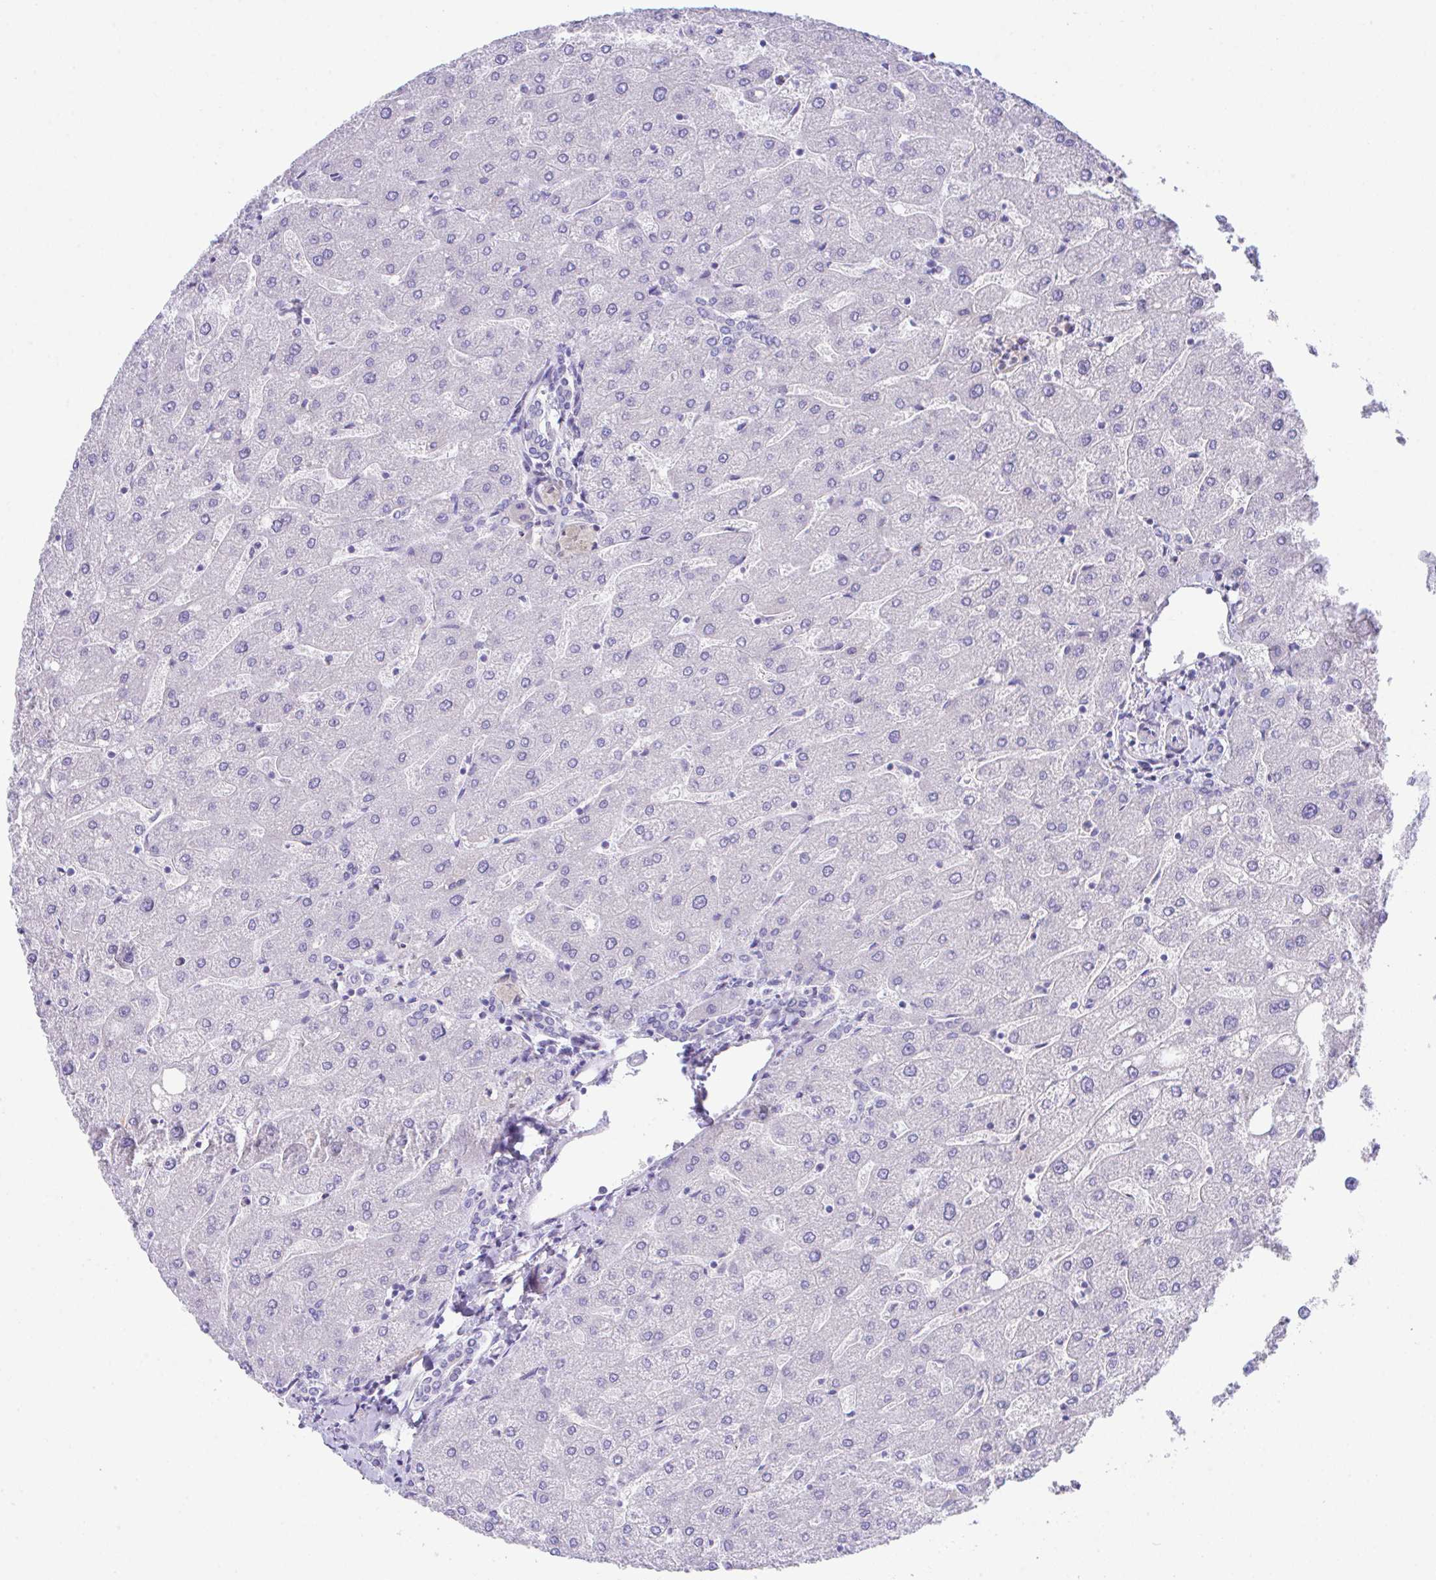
{"staining": {"intensity": "negative", "quantity": "none", "location": "none"}, "tissue": "liver", "cell_type": "Cholangiocytes", "image_type": "normal", "snomed": [{"axis": "morphology", "description": "Normal tissue, NOS"}, {"axis": "topography", "description": "Liver"}], "caption": "Immunohistochemistry of unremarkable human liver shows no expression in cholangiocytes.", "gene": "HOXB4", "patient": {"sex": "male", "age": 67}}